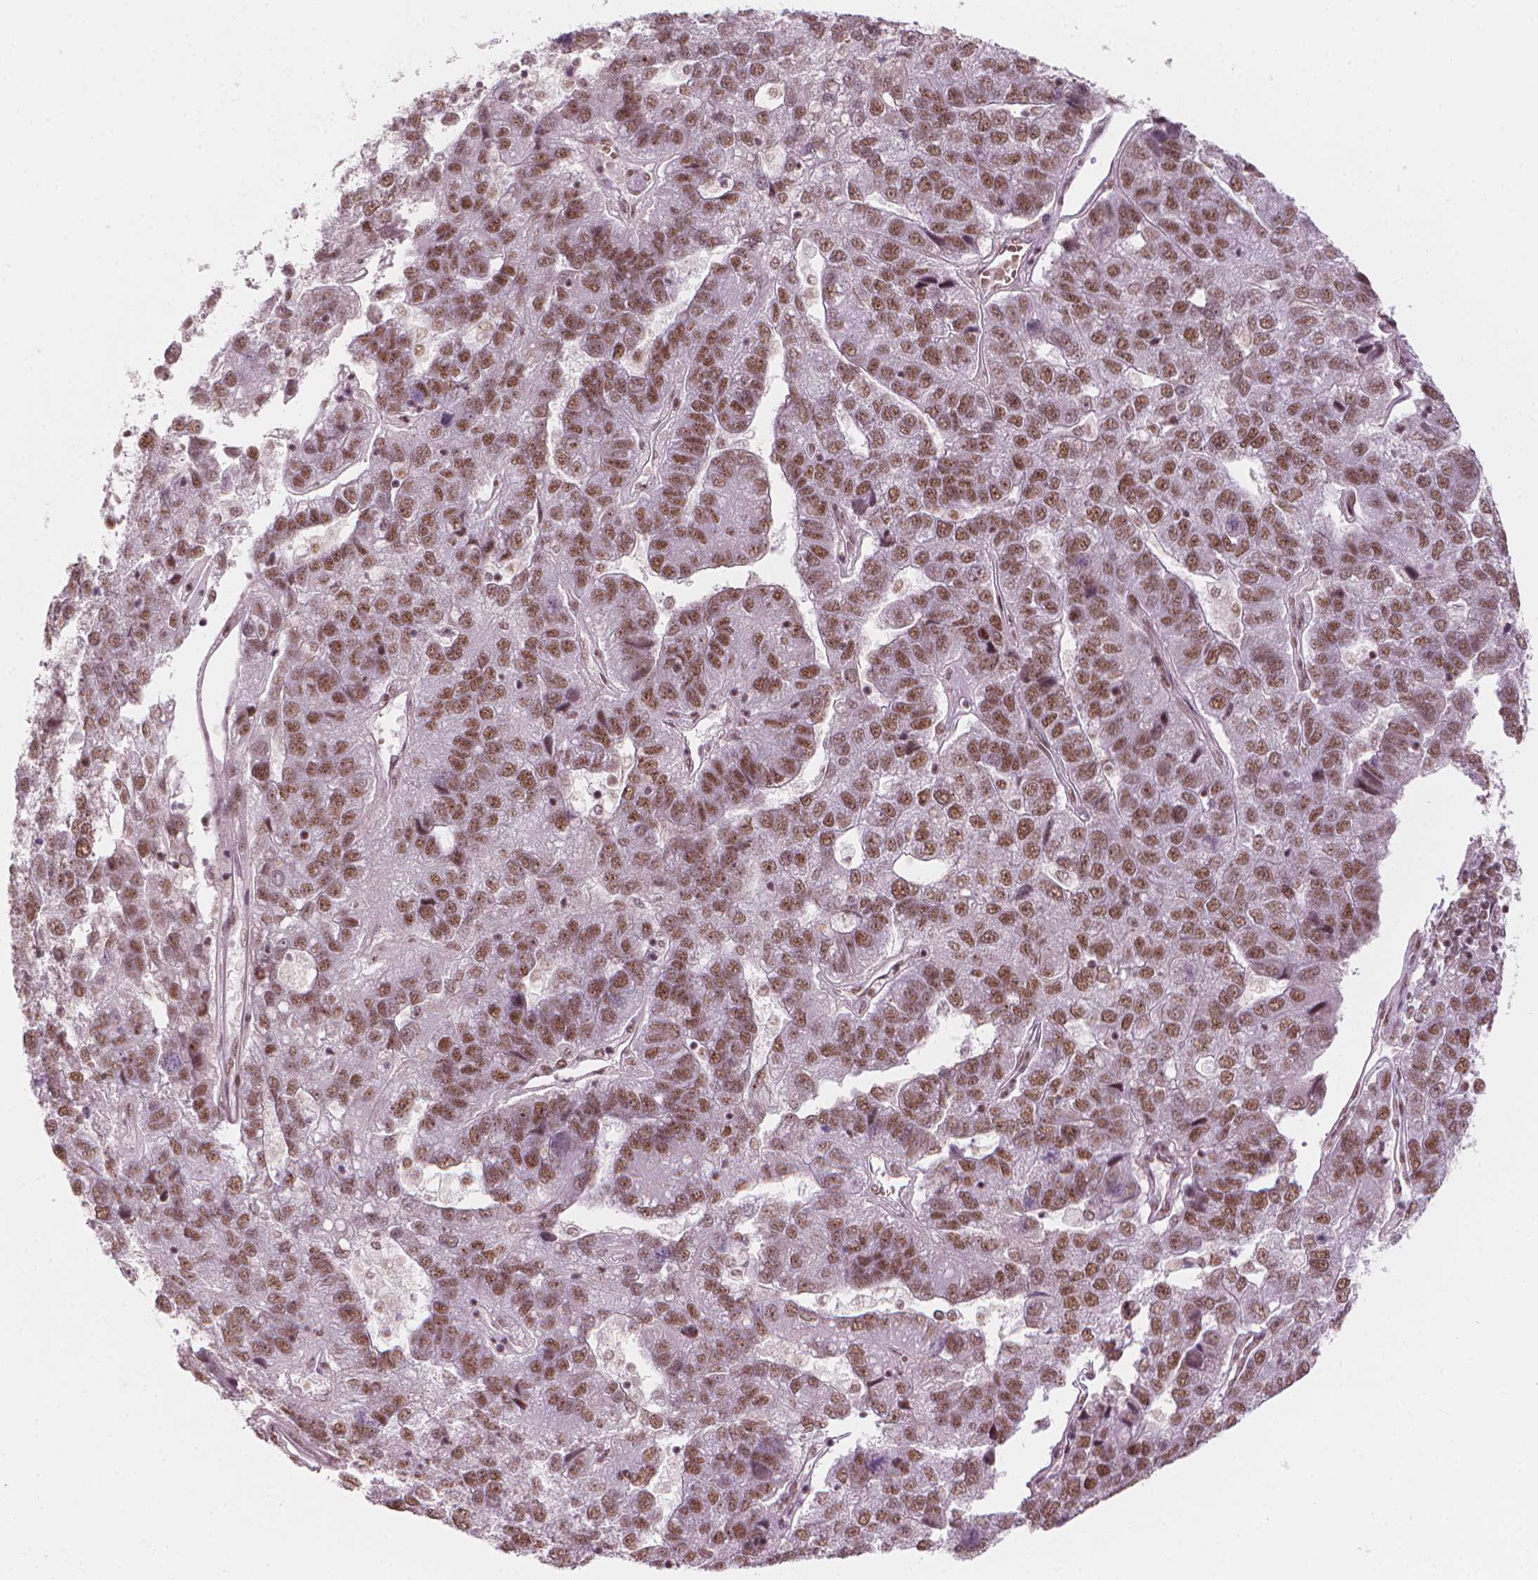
{"staining": {"intensity": "moderate", "quantity": ">75%", "location": "nuclear"}, "tissue": "pancreatic cancer", "cell_type": "Tumor cells", "image_type": "cancer", "snomed": [{"axis": "morphology", "description": "Adenocarcinoma, NOS"}, {"axis": "topography", "description": "Pancreas"}], "caption": "DAB (3,3'-diaminobenzidine) immunohistochemical staining of human pancreatic cancer (adenocarcinoma) displays moderate nuclear protein staining in approximately >75% of tumor cells.", "gene": "ELF2", "patient": {"sex": "female", "age": 61}}